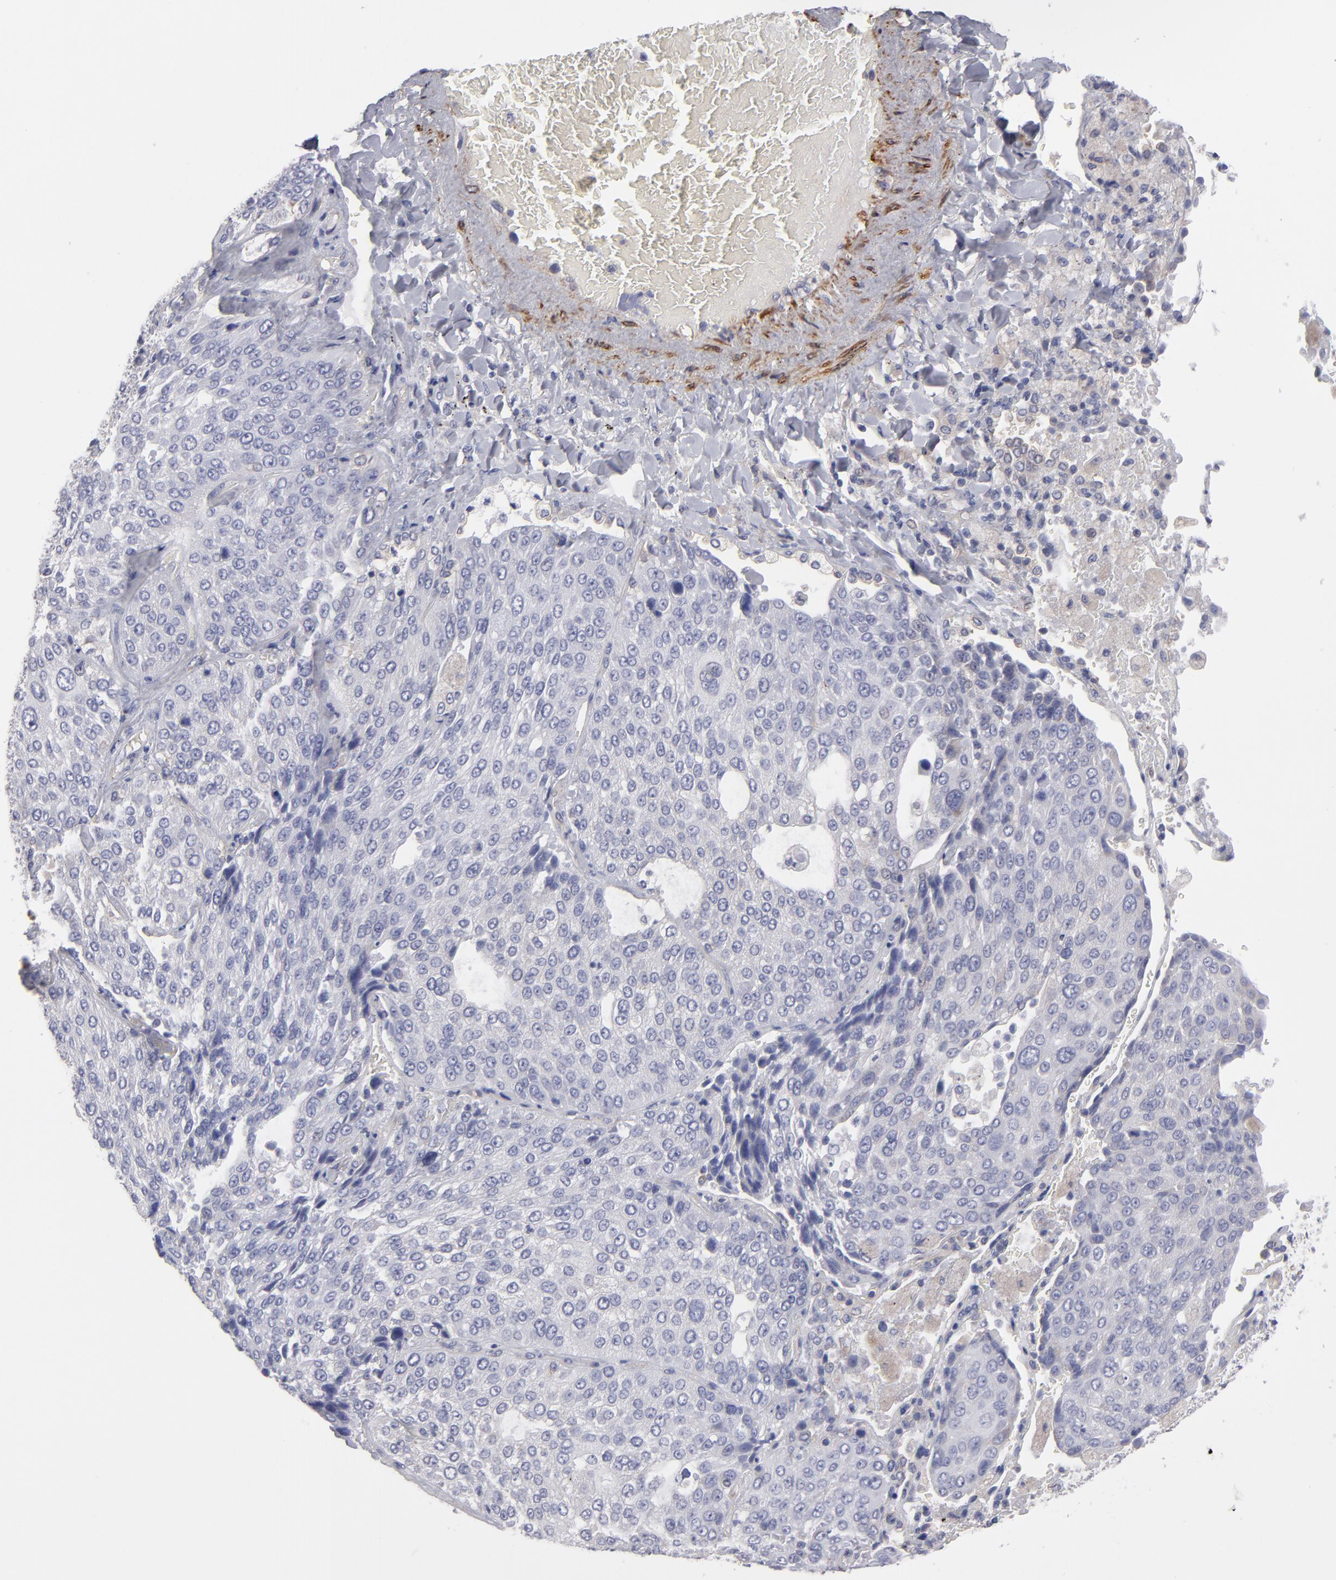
{"staining": {"intensity": "weak", "quantity": "<25%", "location": "cytoplasmic/membranous"}, "tissue": "lung cancer", "cell_type": "Tumor cells", "image_type": "cancer", "snomed": [{"axis": "morphology", "description": "Squamous cell carcinoma, NOS"}, {"axis": "topography", "description": "Lung"}], "caption": "Immunohistochemistry (IHC) histopathology image of neoplastic tissue: lung cancer (squamous cell carcinoma) stained with DAB (3,3'-diaminobenzidine) demonstrates no significant protein positivity in tumor cells.", "gene": "SLMAP", "patient": {"sex": "male", "age": 54}}